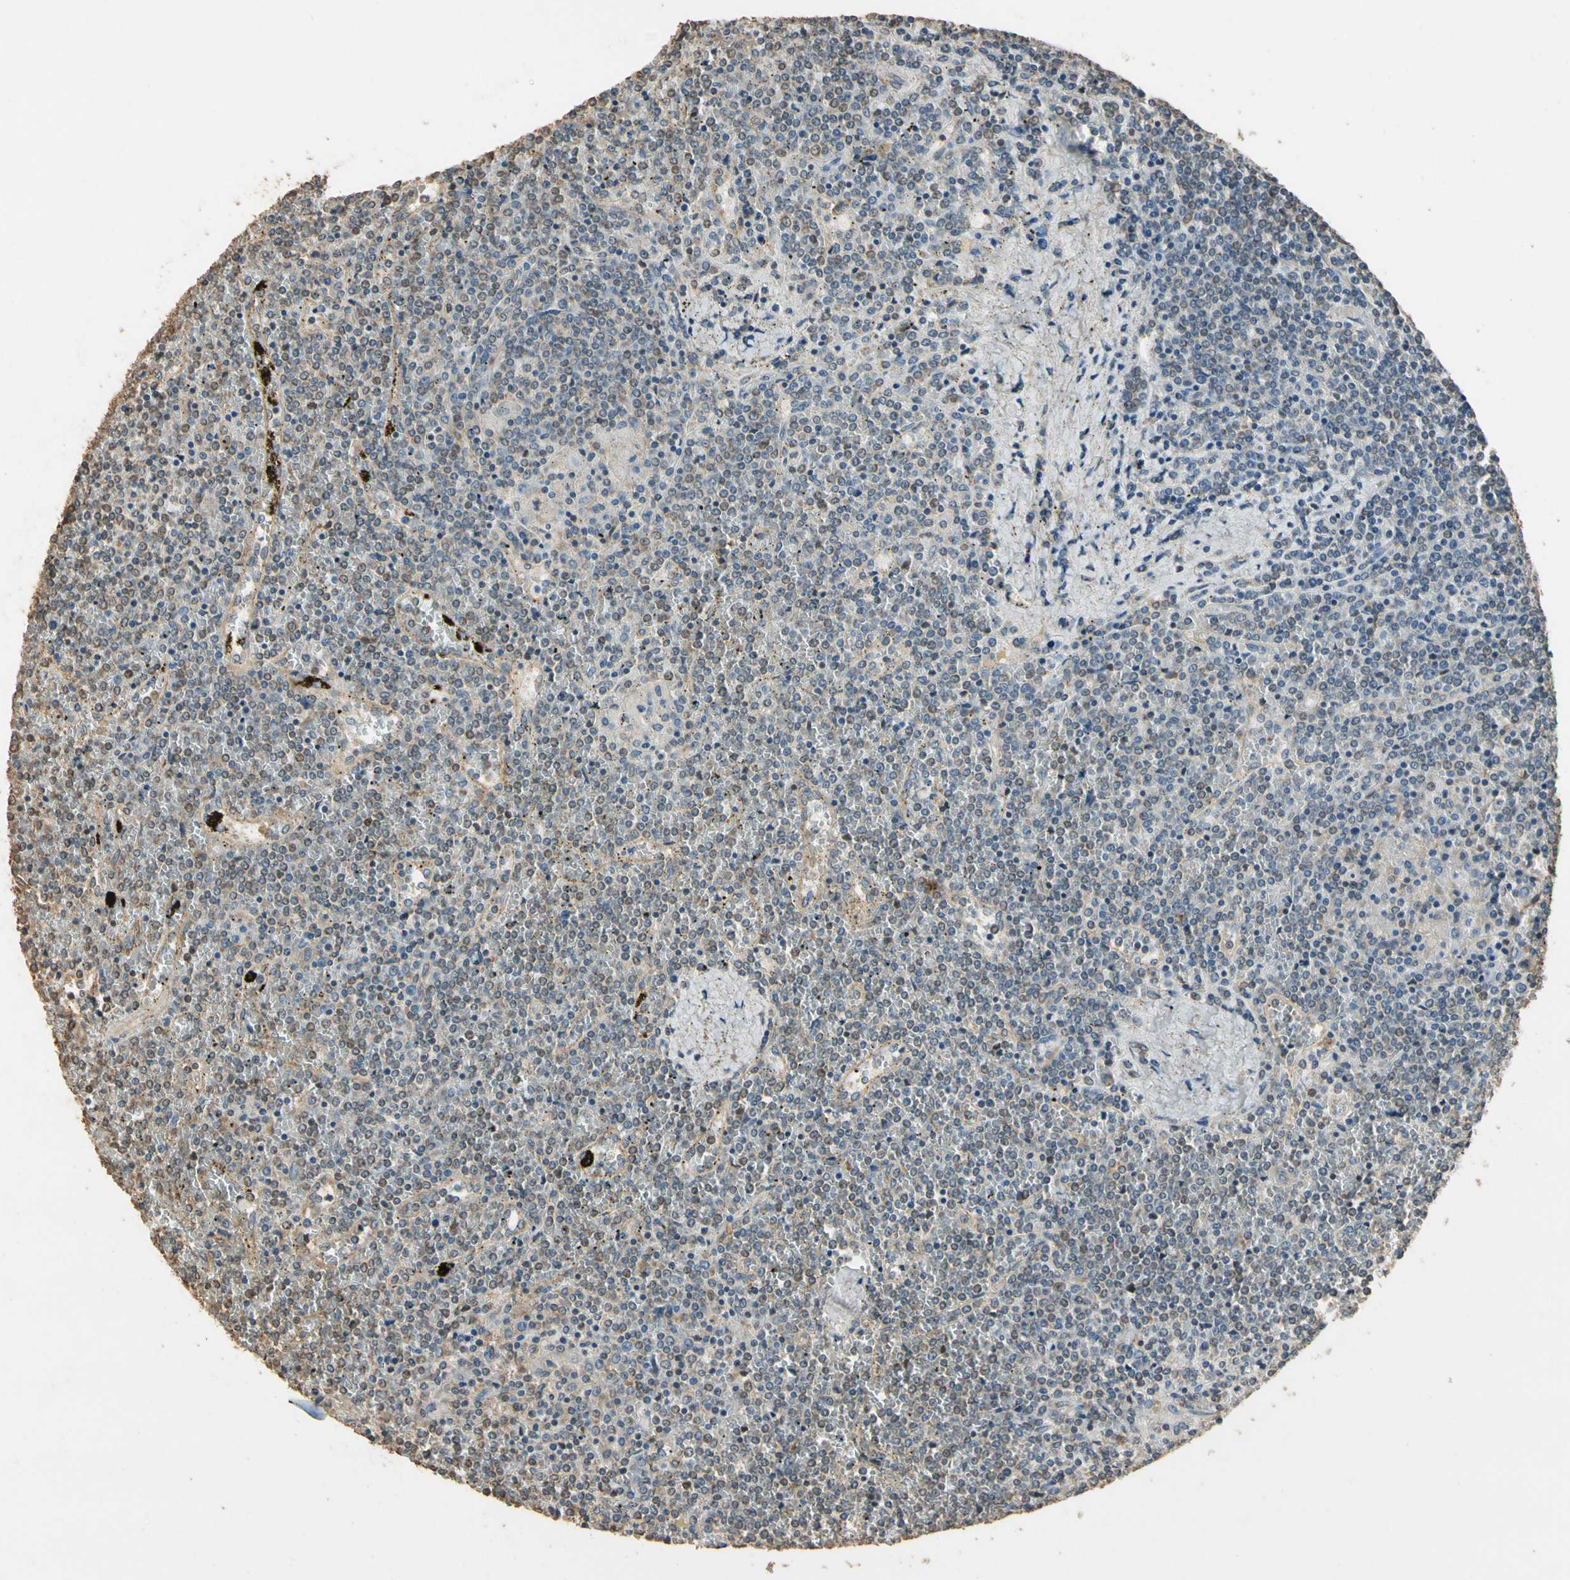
{"staining": {"intensity": "moderate", "quantity": "<25%", "location": "cytoplasmic/membranous"}, "tissue": "lymphoma", "cell_type": "Tumor cells", "image_type": "cancer", "snomed": [{"axis": "morphology", "description": "Malignant lymphoma, non-Hodgkin's type, Low grade"}, {"axis": "topography", "description": "Spleen"}], "caption": "Low-grade malignant lymphoma, non-Hodgkin's type stained with immunohistochemistry displays moderate cytoplasmic/membranous expression in about <25% of tumor cells. The protein is shown in brown color, while the nuclei are stained blue.", "gene": "STX18", "patient": {"sex": "female", "age": 19}}